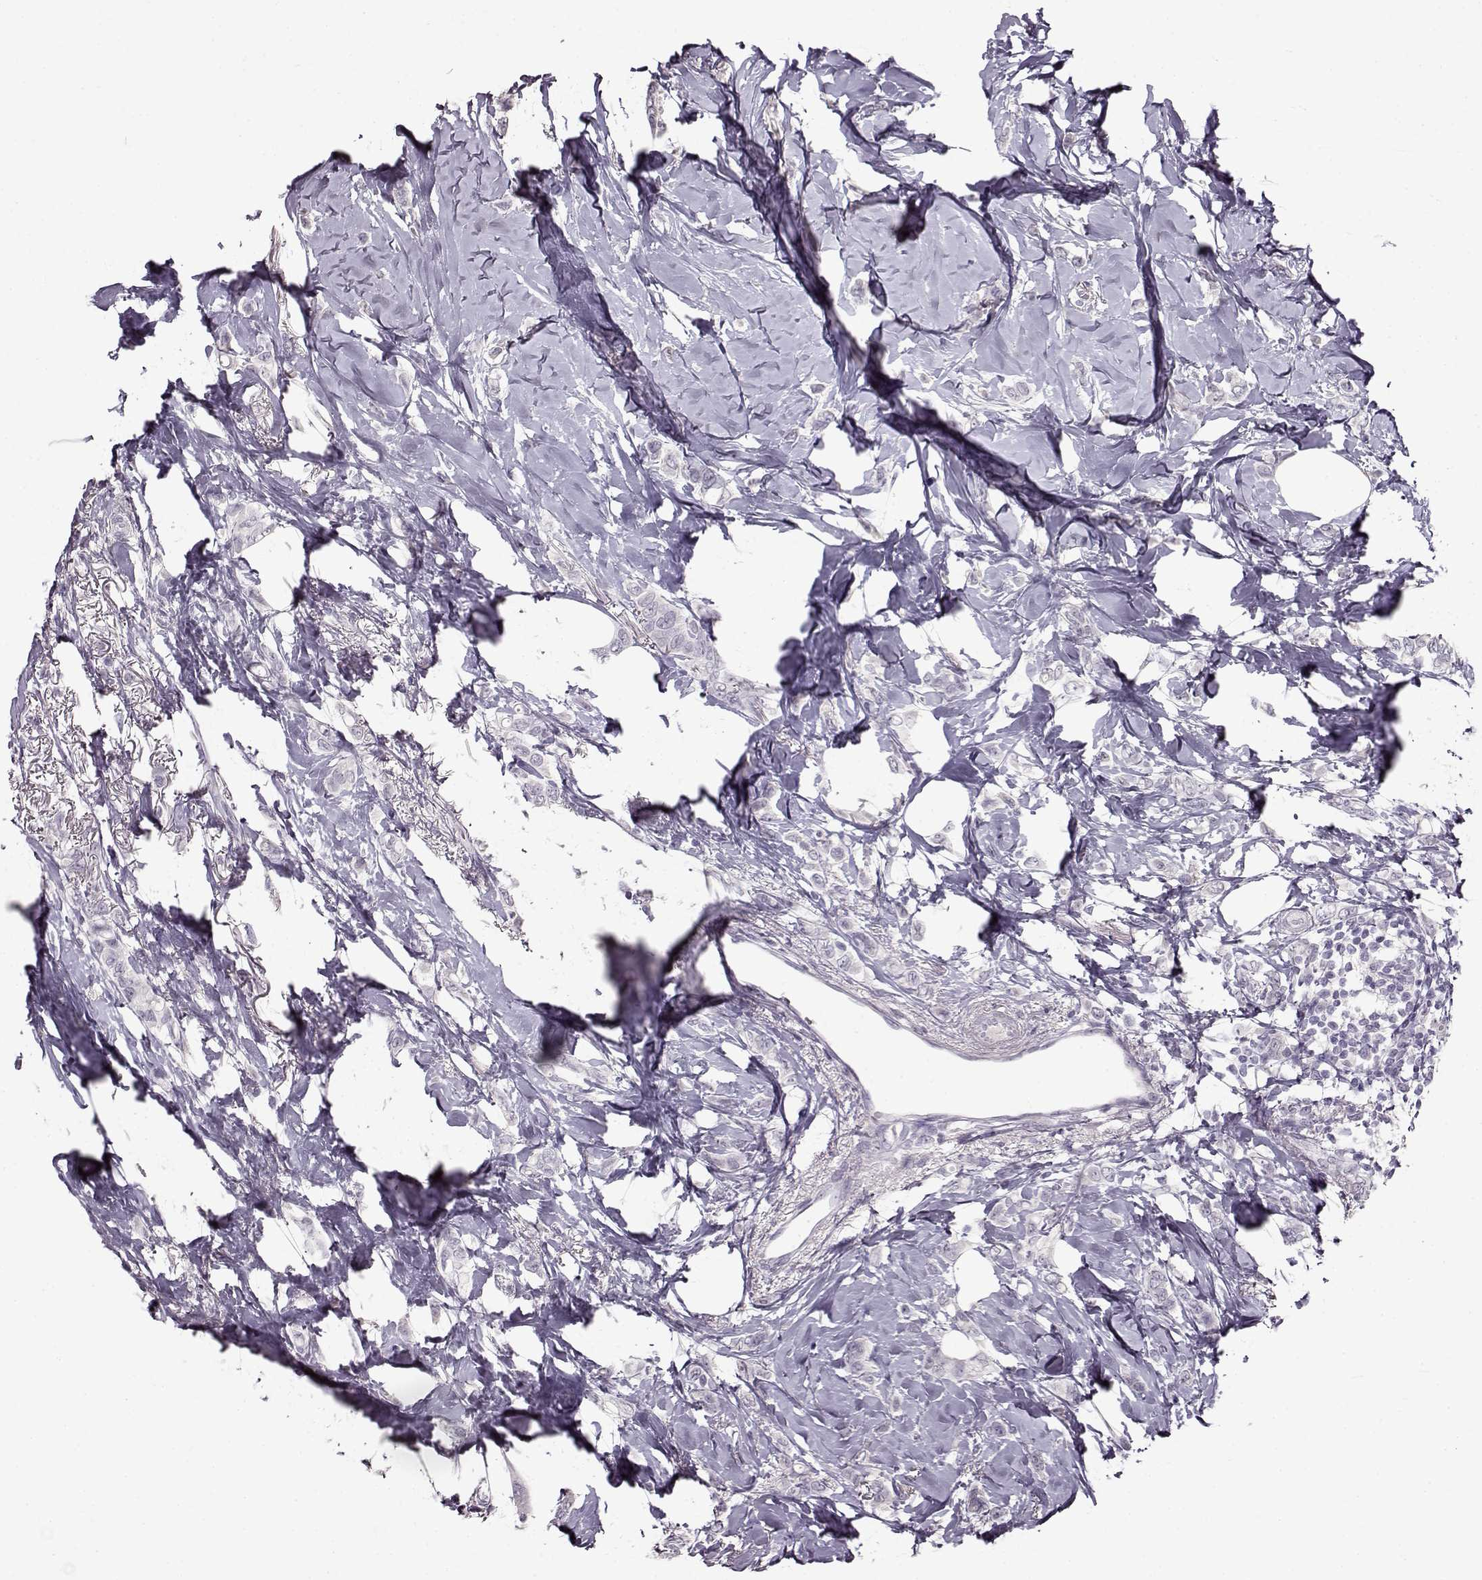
{"staining": {"intensity": "negative", "quantity": "none", "location": "none"}, "tissue": "breast cancer", "cell_type": "Tumor cells", "image_type": "cancer", "snomed": [{"axis": "morphology", "description": "Lobular carcinoma"}, {"axis": "topography", "description": "Breast"}], "caption": "This is an immunohistochemistry (IHC) histopathology image of breast cancer (lobular carcinoma). There is no positivity in tumor cells.", "gene": "FSHB", "patient": {"sex": "female", "age": 66}}